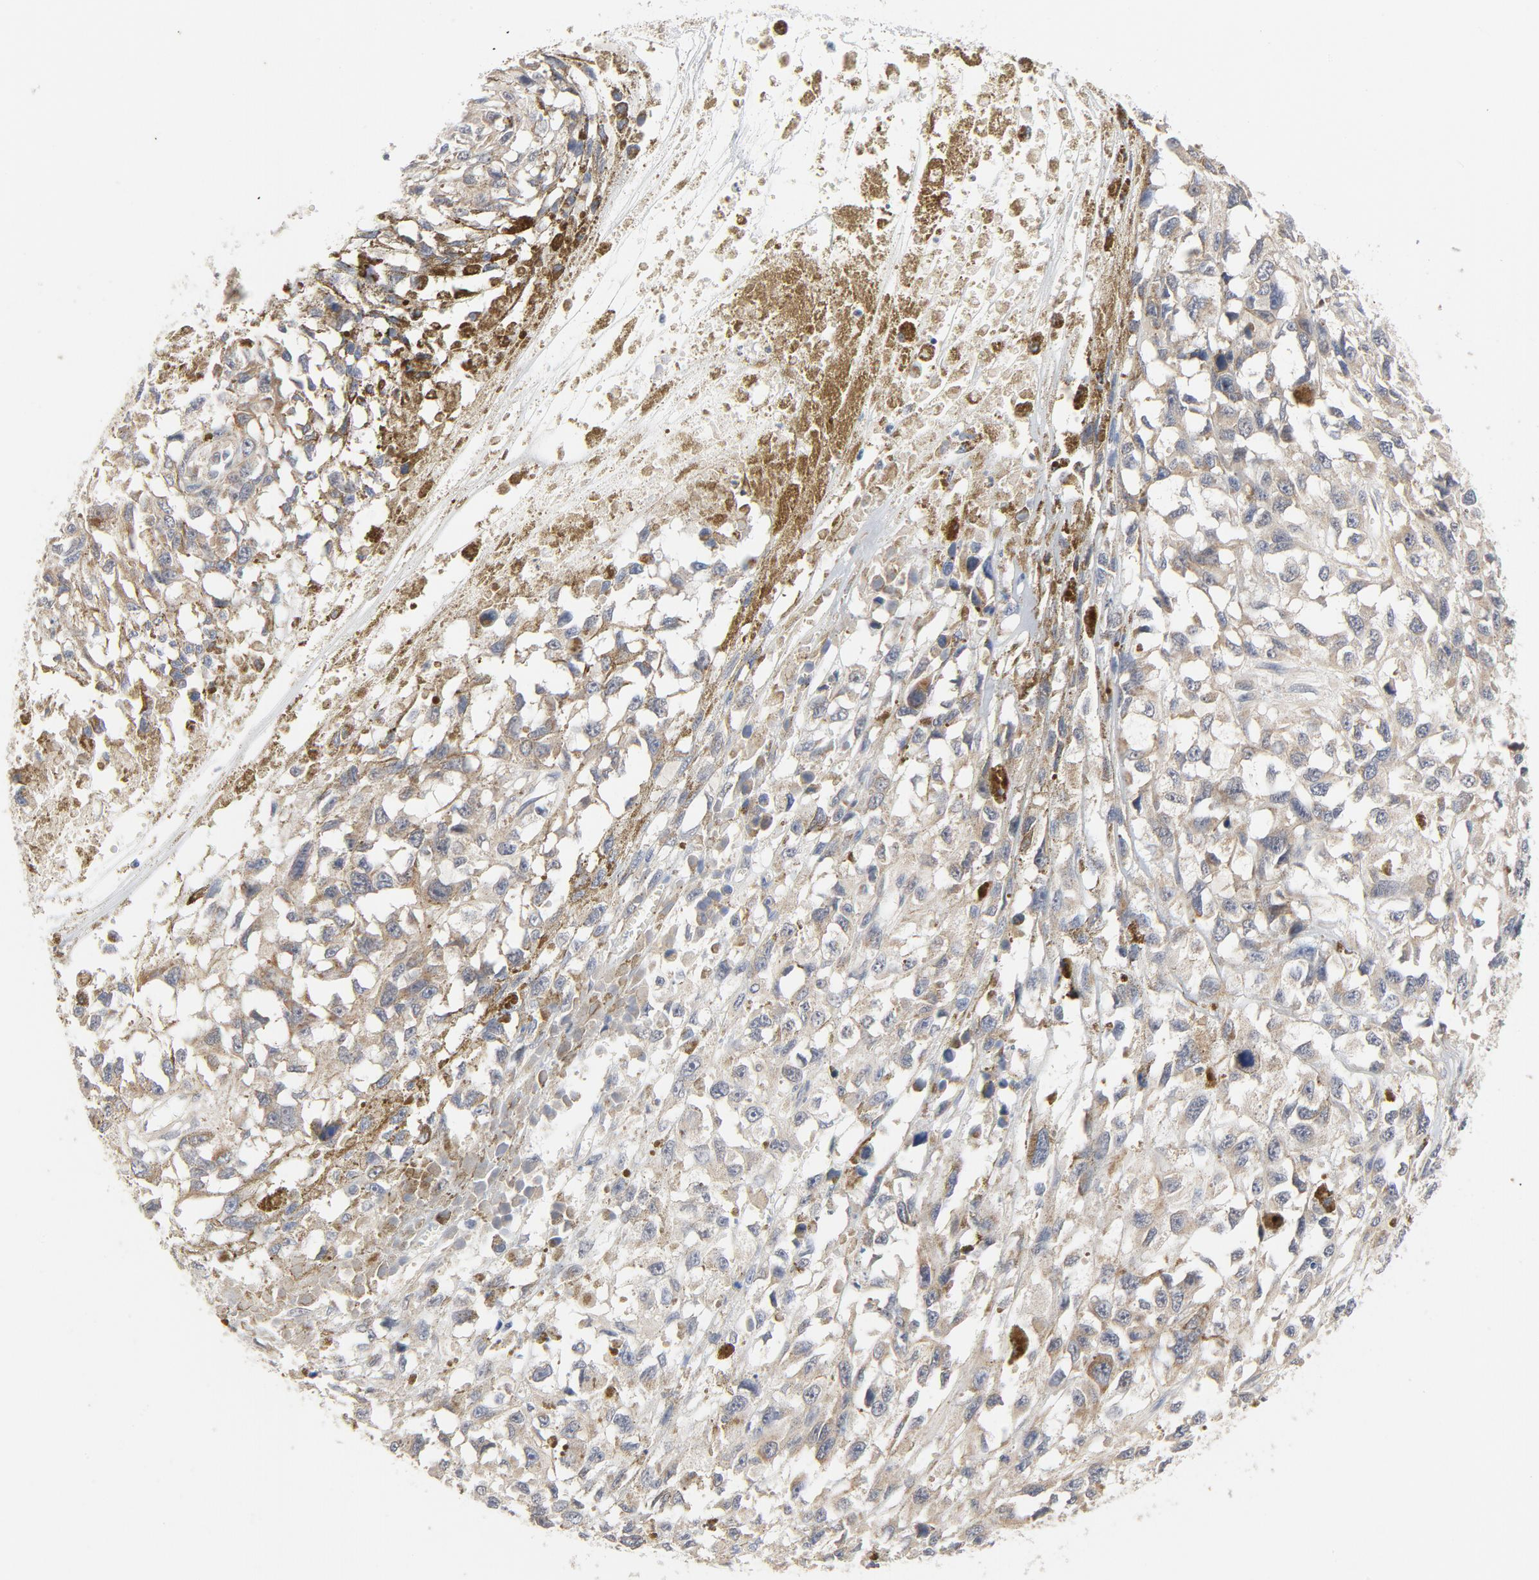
{"staining": {"intensity": "moderate", "quantity": ">75%", "location": "cytoplasmic/membranous"}, "tissue": "melanoma", "cell_type": "Tumor cells", "image_type": "cancer", "snomed": [{"axis": "morphology", "description": "Malignant melanoma, Metastatic site"}, {"axis": "topography", "description": "Lymph node"}], "caption": "Immunohistochemical staining of human malignant melanoma (metastatic site) exhibits medium levels of moderate cytoplasmic/membranous positivity in about >75% of tumor cells.", "gene": "C14orf119", "patient": {"sex": "male", "age": 59}}